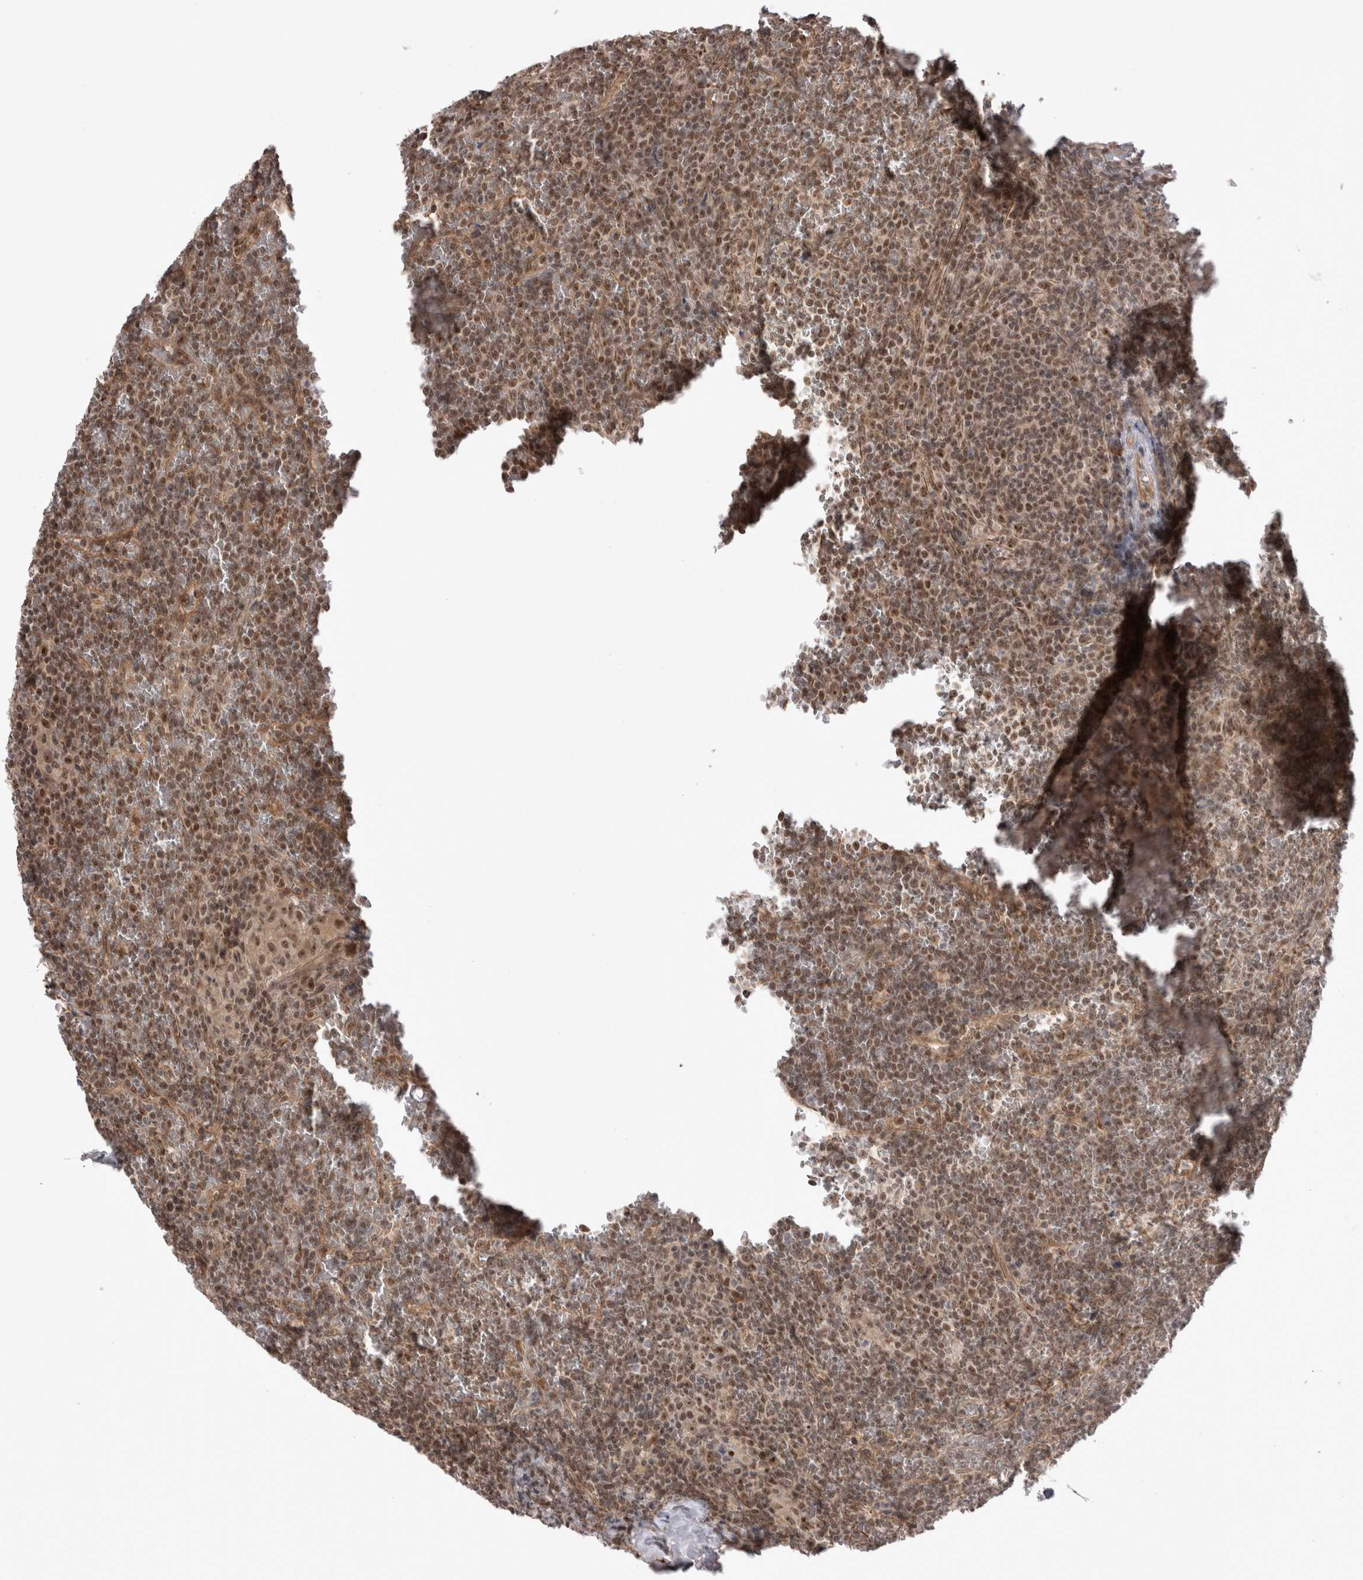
{"staining": {"intensity": "moderate", "quantity": ">75%", "location": "nuclear"}, "tissue": "lymphoma", "cell_type": "Tumor cells", "image_type": "cancer", "snomed": [{"axis": "morphology", "description": "Malignant lymphoma, non-Hodgkin's type, Low grade"}, {"axis": "topography", "description": "Spleen"}], "caption": "A high-resolution micrograph shows immunohistochemistry (IHC) staining of low-grade malignant lymphoma, non-Hodgkin's type, which reveals moderate nuclear staining in about >75% of tumor cells.", "gene": "EXOSC4", "patient": {"sex": "female", "age": 19}}